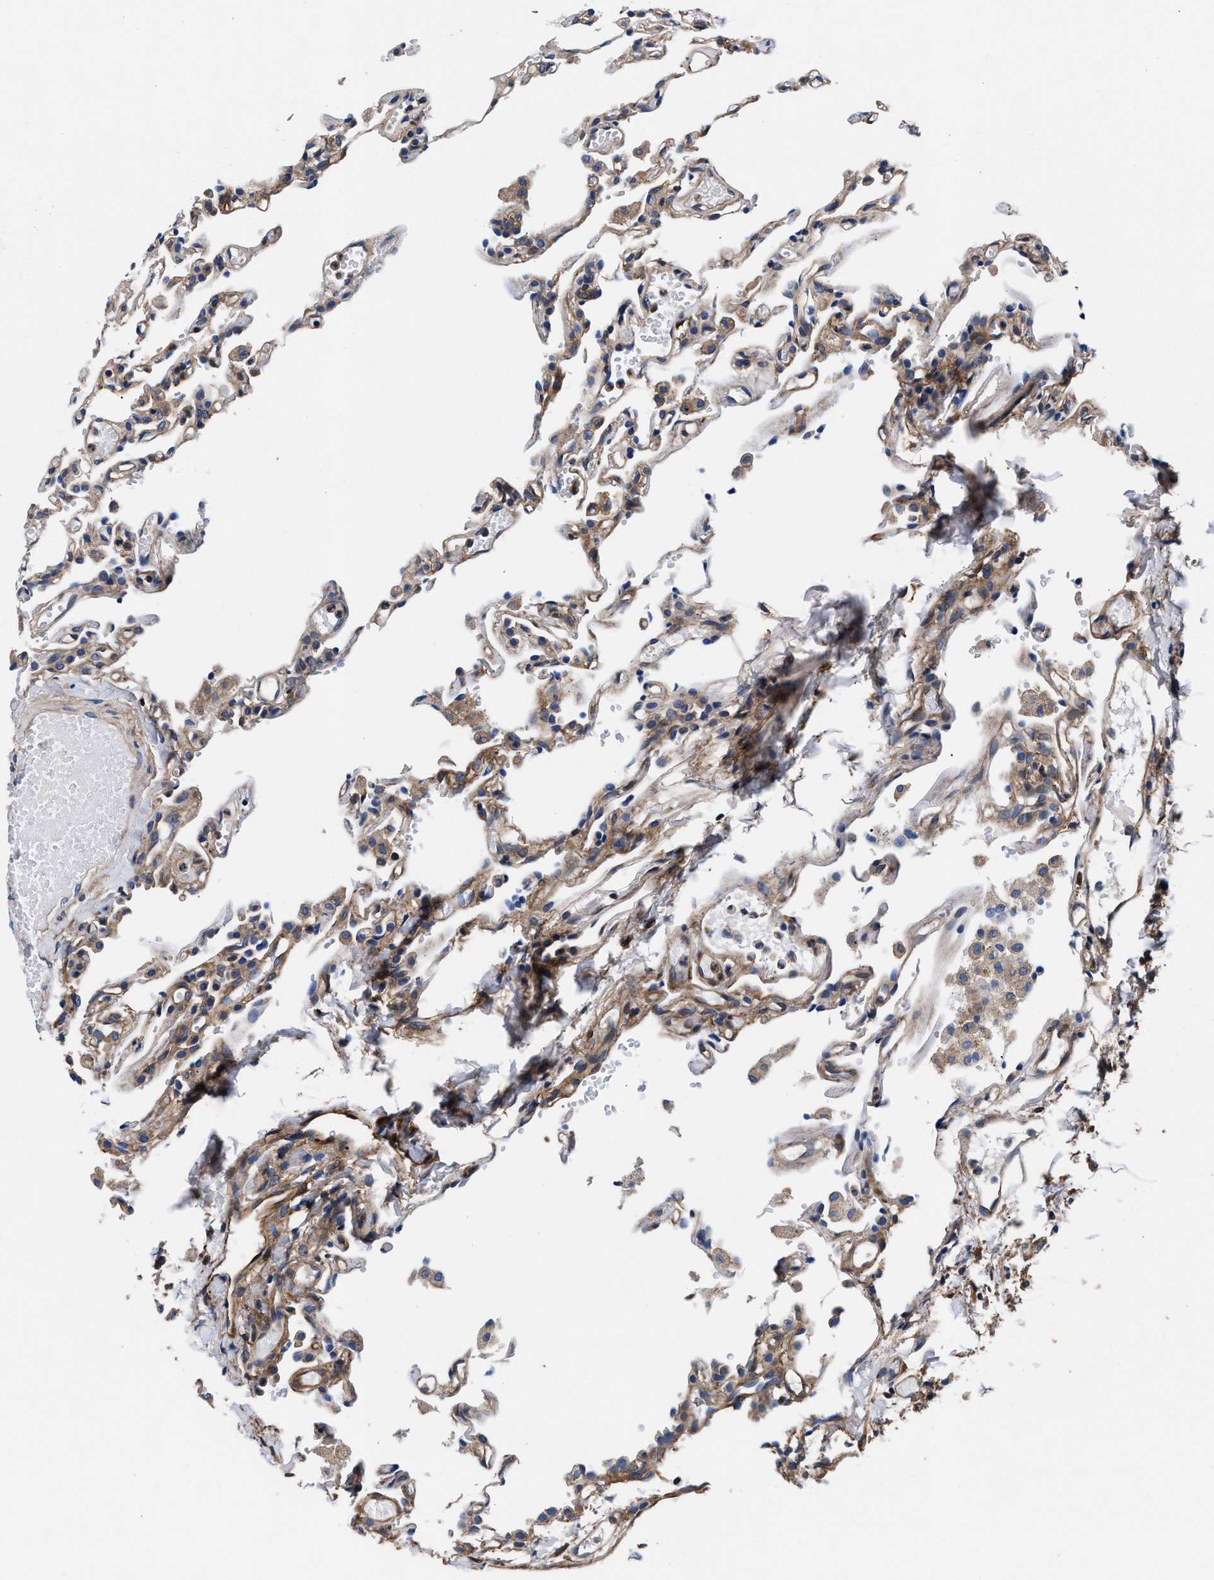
{"staining": {"intensity": "moderate", "quantity": "<25%", "location": "cytoplasmic/membranous"}, "tissue": "lung", "cell_type": "Alveolar cells", "image_type": "normal", "snomed": [{"axis": "morphology", "description": "Normal tissue, NOS"}, {"axis": "topography", "description": "Lung"}], "caption": "Alveolar cells show low levels of moderate cytoplasmic/membranous expression in approximately <25% of cells in normal human lung.", "gene": "SH3GL1", "patient": {"sex": "male", "age": 21}}